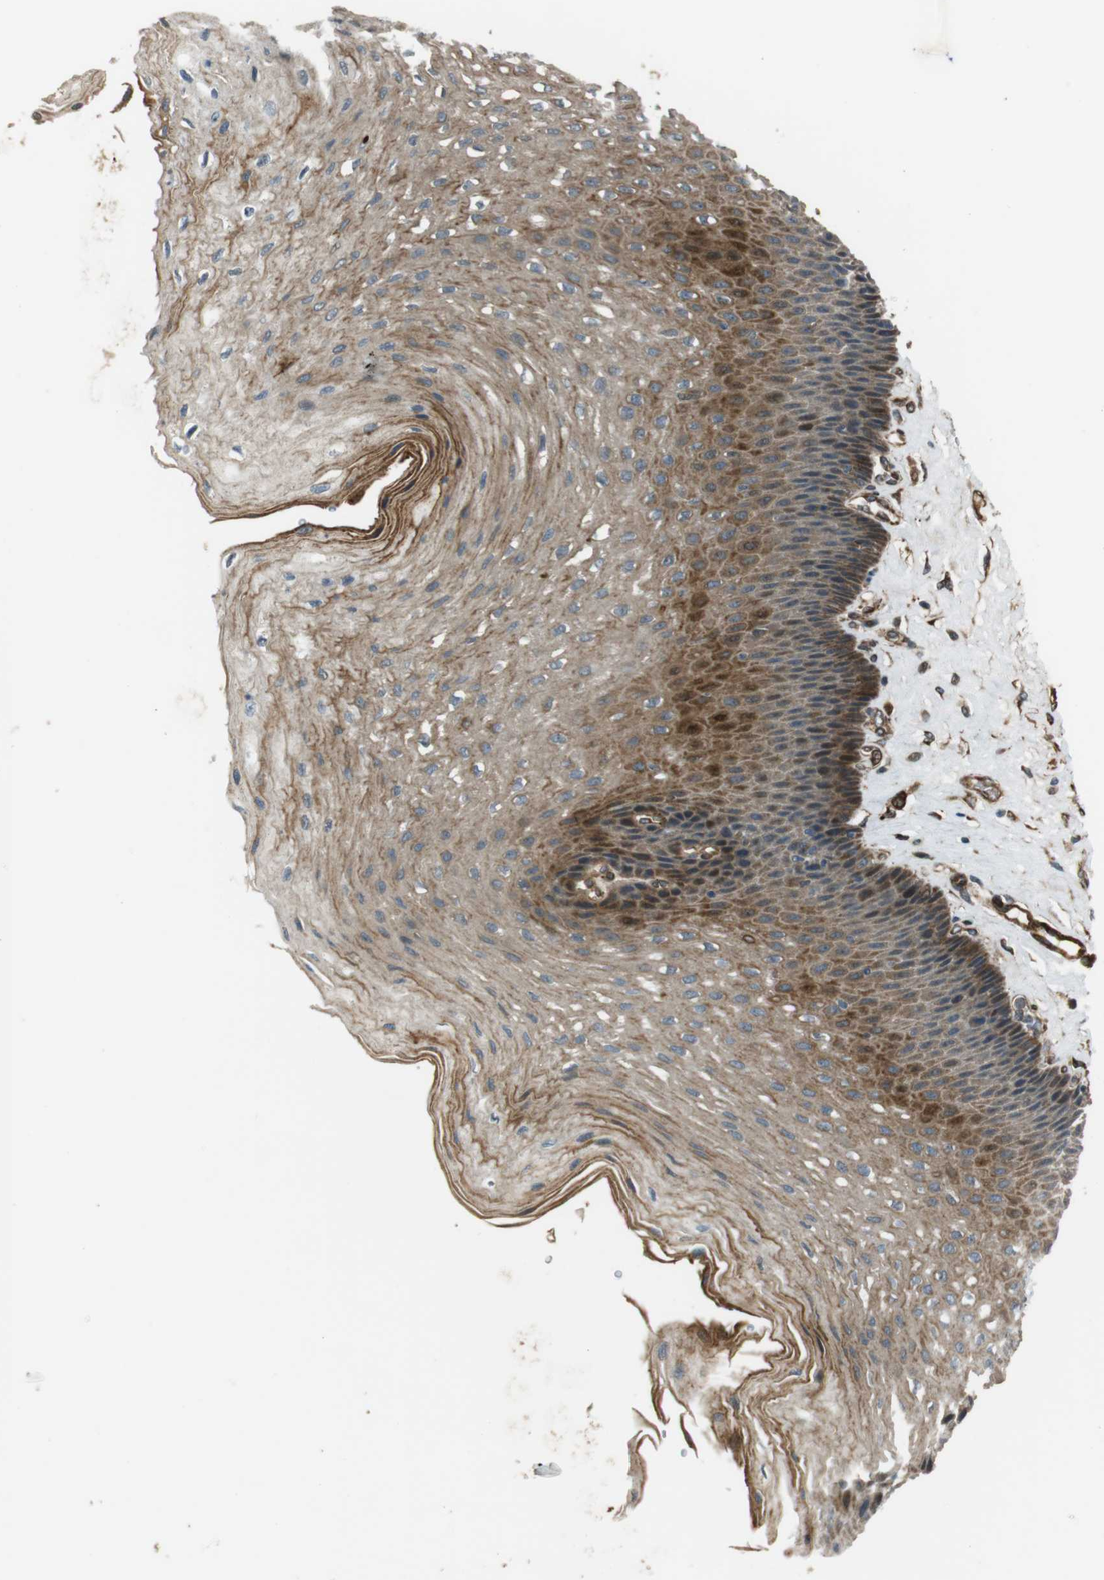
{"staining": {"intensity": "moderate", "quantity": ">75%", "location": "cytoplasmic/membranous"}, "tissue": "esophagus", "cell_type": "Squamous epithelial cells", "image_type": "normal", "snomed": [{"axis": "morphology", "description": "Normal tissue, NOS"}, {"axis": "topography", "description": "Esophagus"}], "caption": "Immunohistochemistry (IHC) of unremarkable esophagus shows medium levels of moderate cytoplasmic/membranous staining in about >75% of squamous epithelial cells. (Brightfield microscopy of DAB IHC at high magnification).", "gene": "MSRB3", "patient": {"sex": "female", "age": 72}}